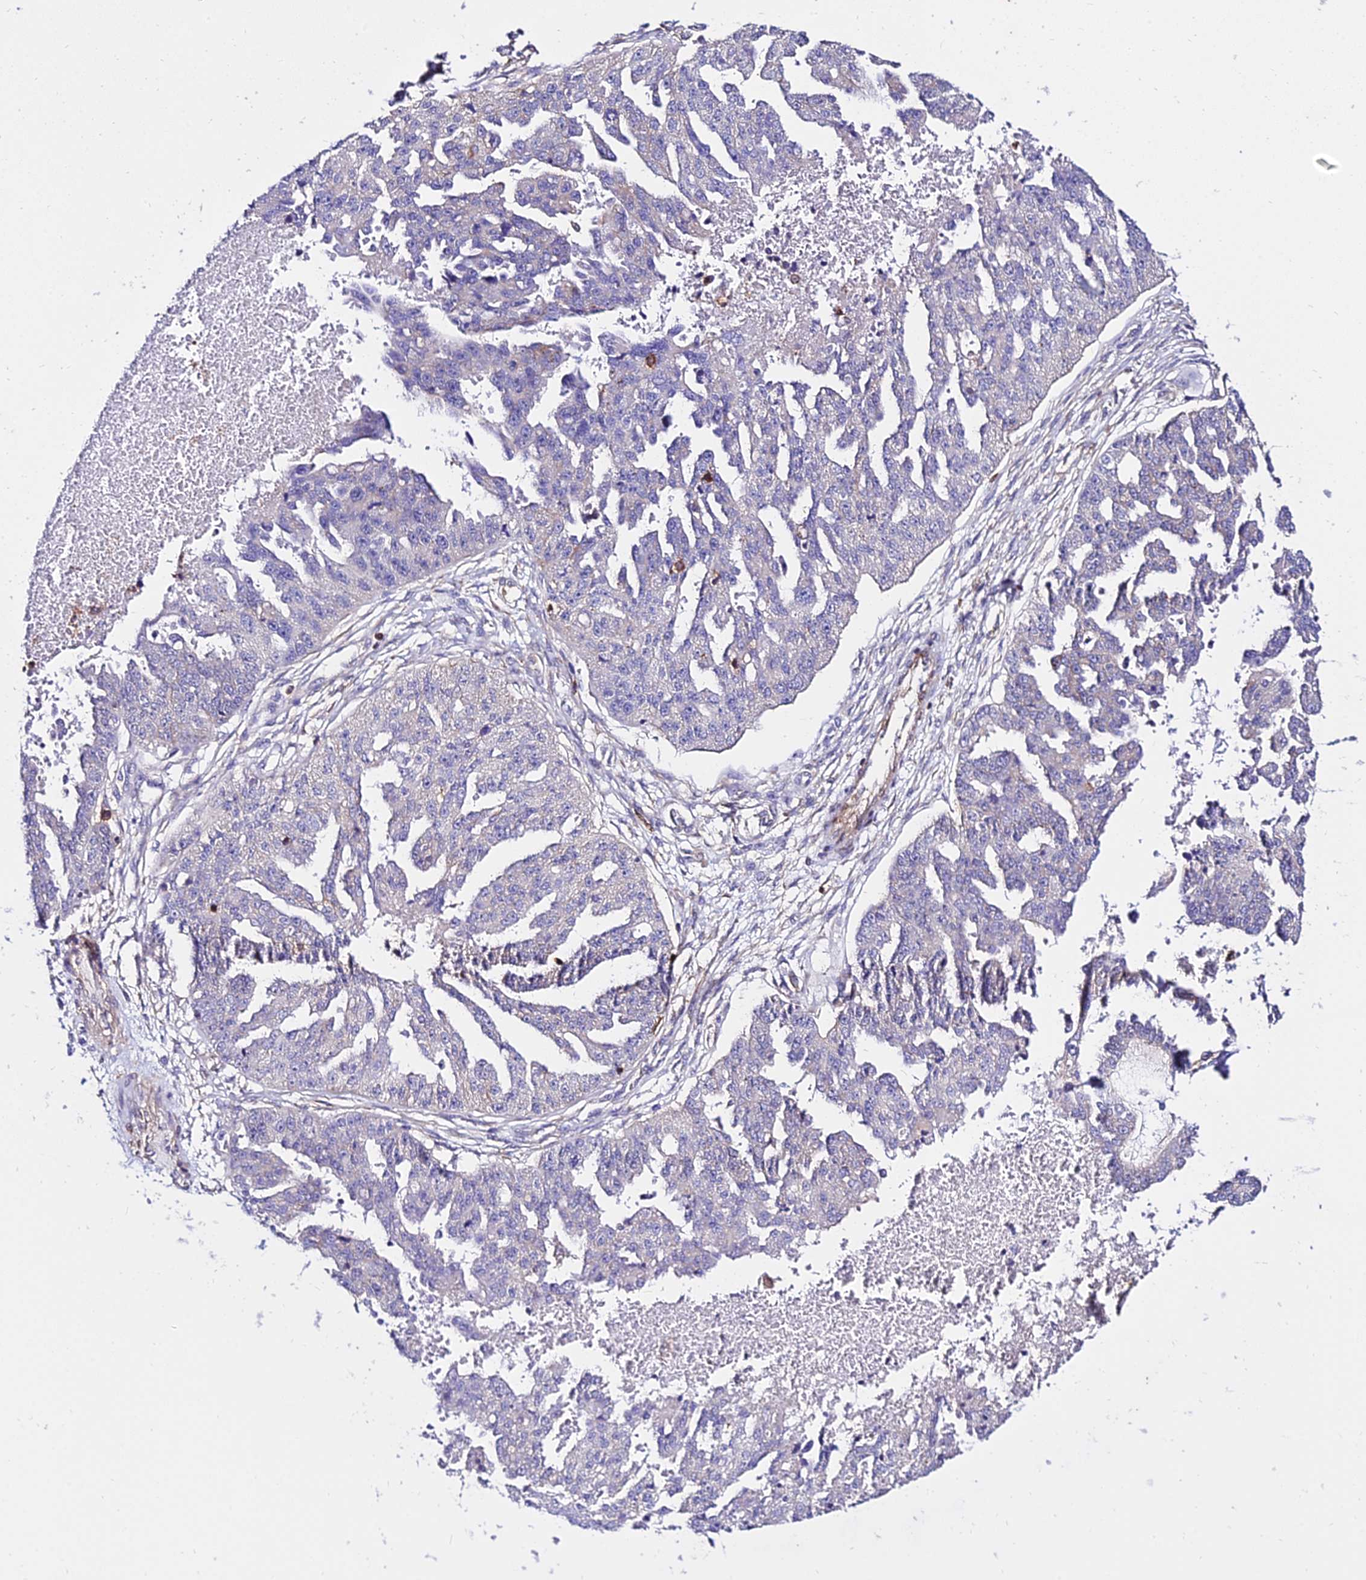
{"staining": {"intensity": "negative", "quantity": "none", "location": "none"}, "tissue": "ovarian cancer", "cell_type": "Tumor cells", "image_type": "cancer", "snomed": [{"axis": "morphology", "description": "Cystadenocarcinoma, serous, NOS"}, {"axis": "topography", "description": "Ovary"}], "caption": "An image of serous cystadenocarcinoma (ovarian) stained for a protein shows no brown staining in tumor cells. (Immunohistochemistry (ihc), brightfield microscopy, high magnification).", "gene": "CSRP1", "patient": {"sex": "female", "age": 58}}